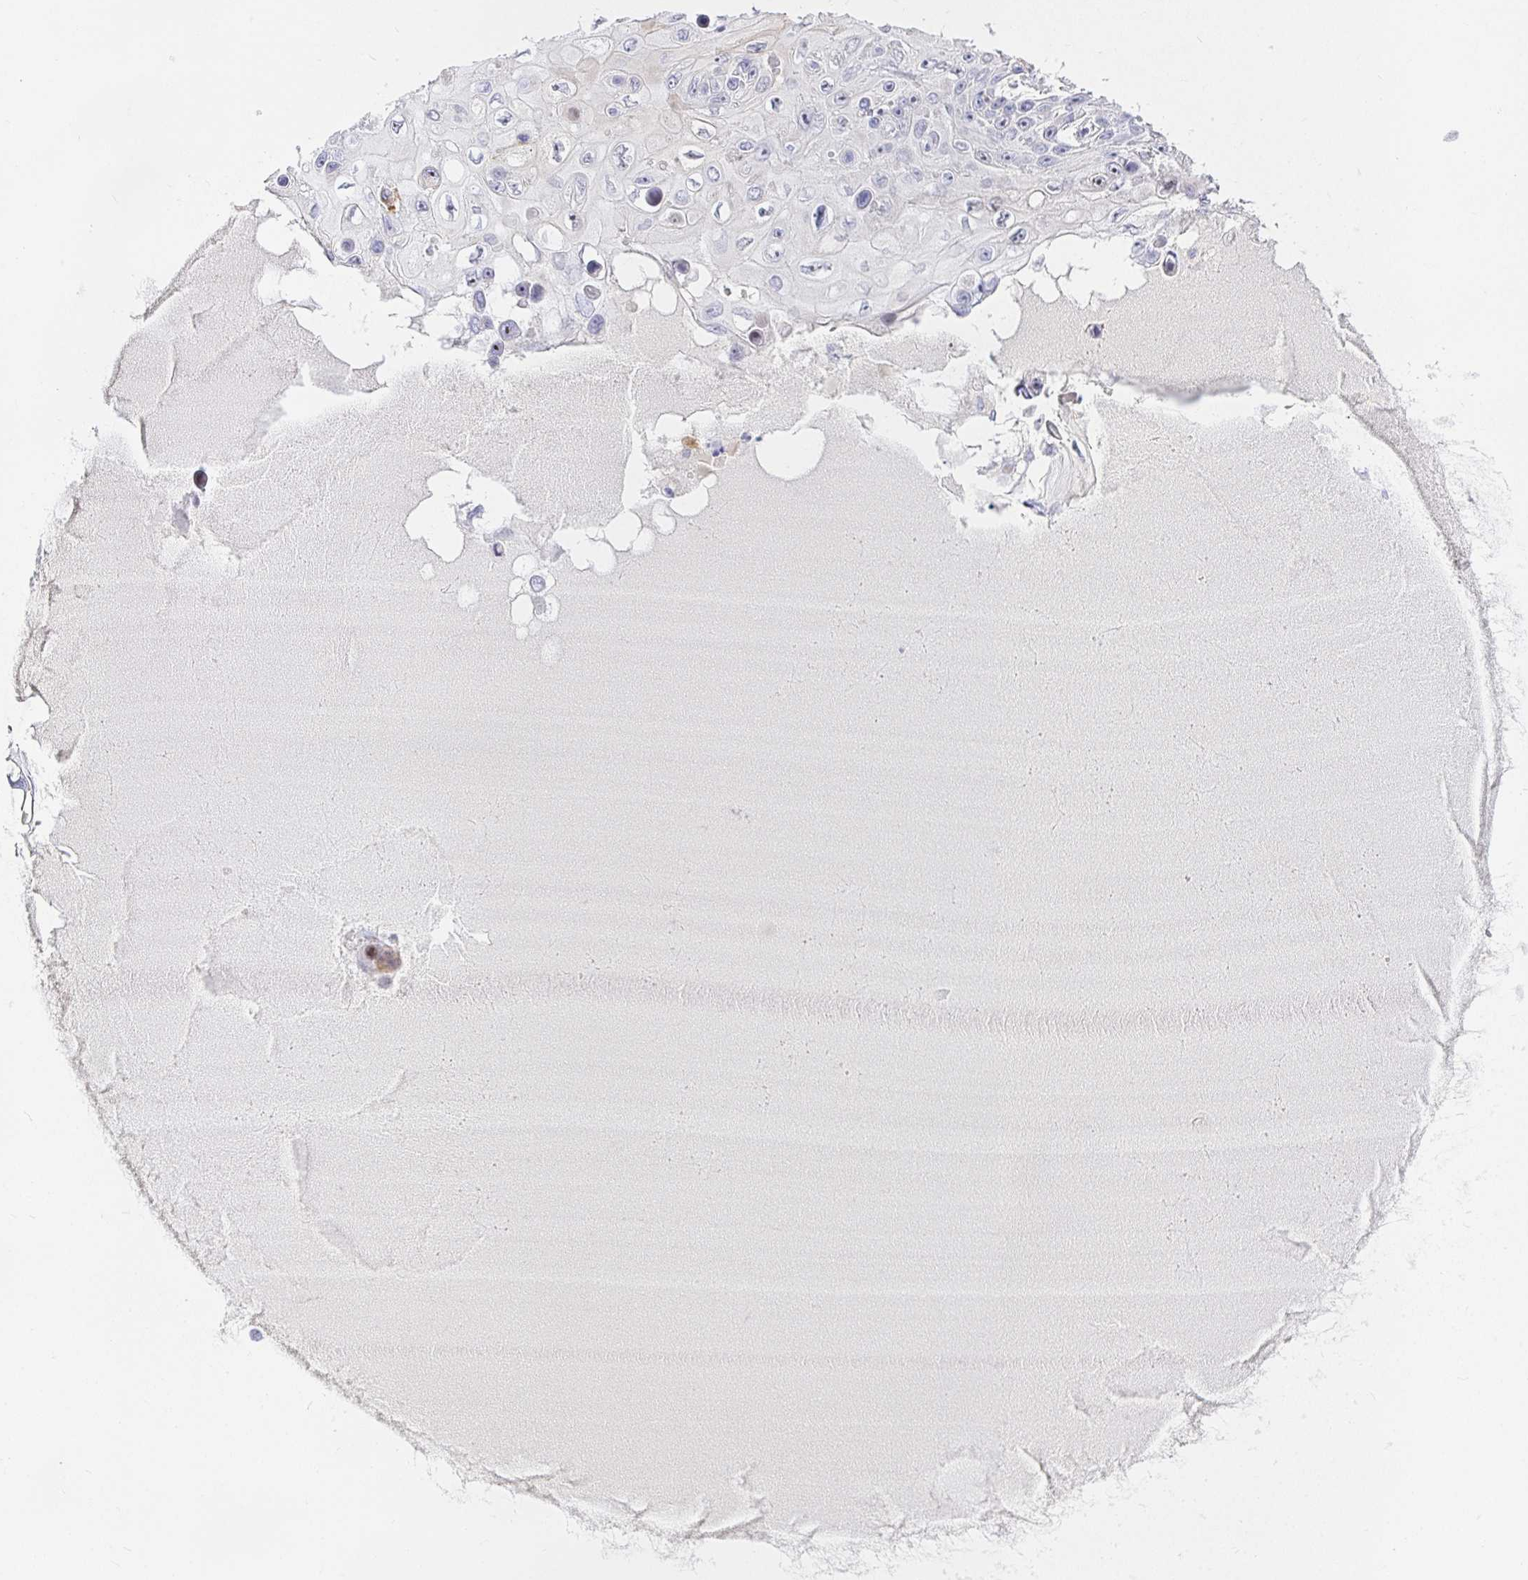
{"staining": {"intensity": "negative", "quantity": "none", "location": "none"}, "tissue": "skin cancer", "cell_type": "Tumor cells", "image_type": "cancer", "snomed": [{"axis": "morphology", "description": "Squamous cell carcinoma, NOS"}, {"axis": "topography", "description": "Skin"}], "caption": "Skin cancer was stained to show a protein in brown. There is no significant expression in tumor cells. (DAB immunohistochemistry (IHC) with hematoxylin counter stain).", "gene": "KBTBD13", "patient": {"sex": "male", "age": 82}}